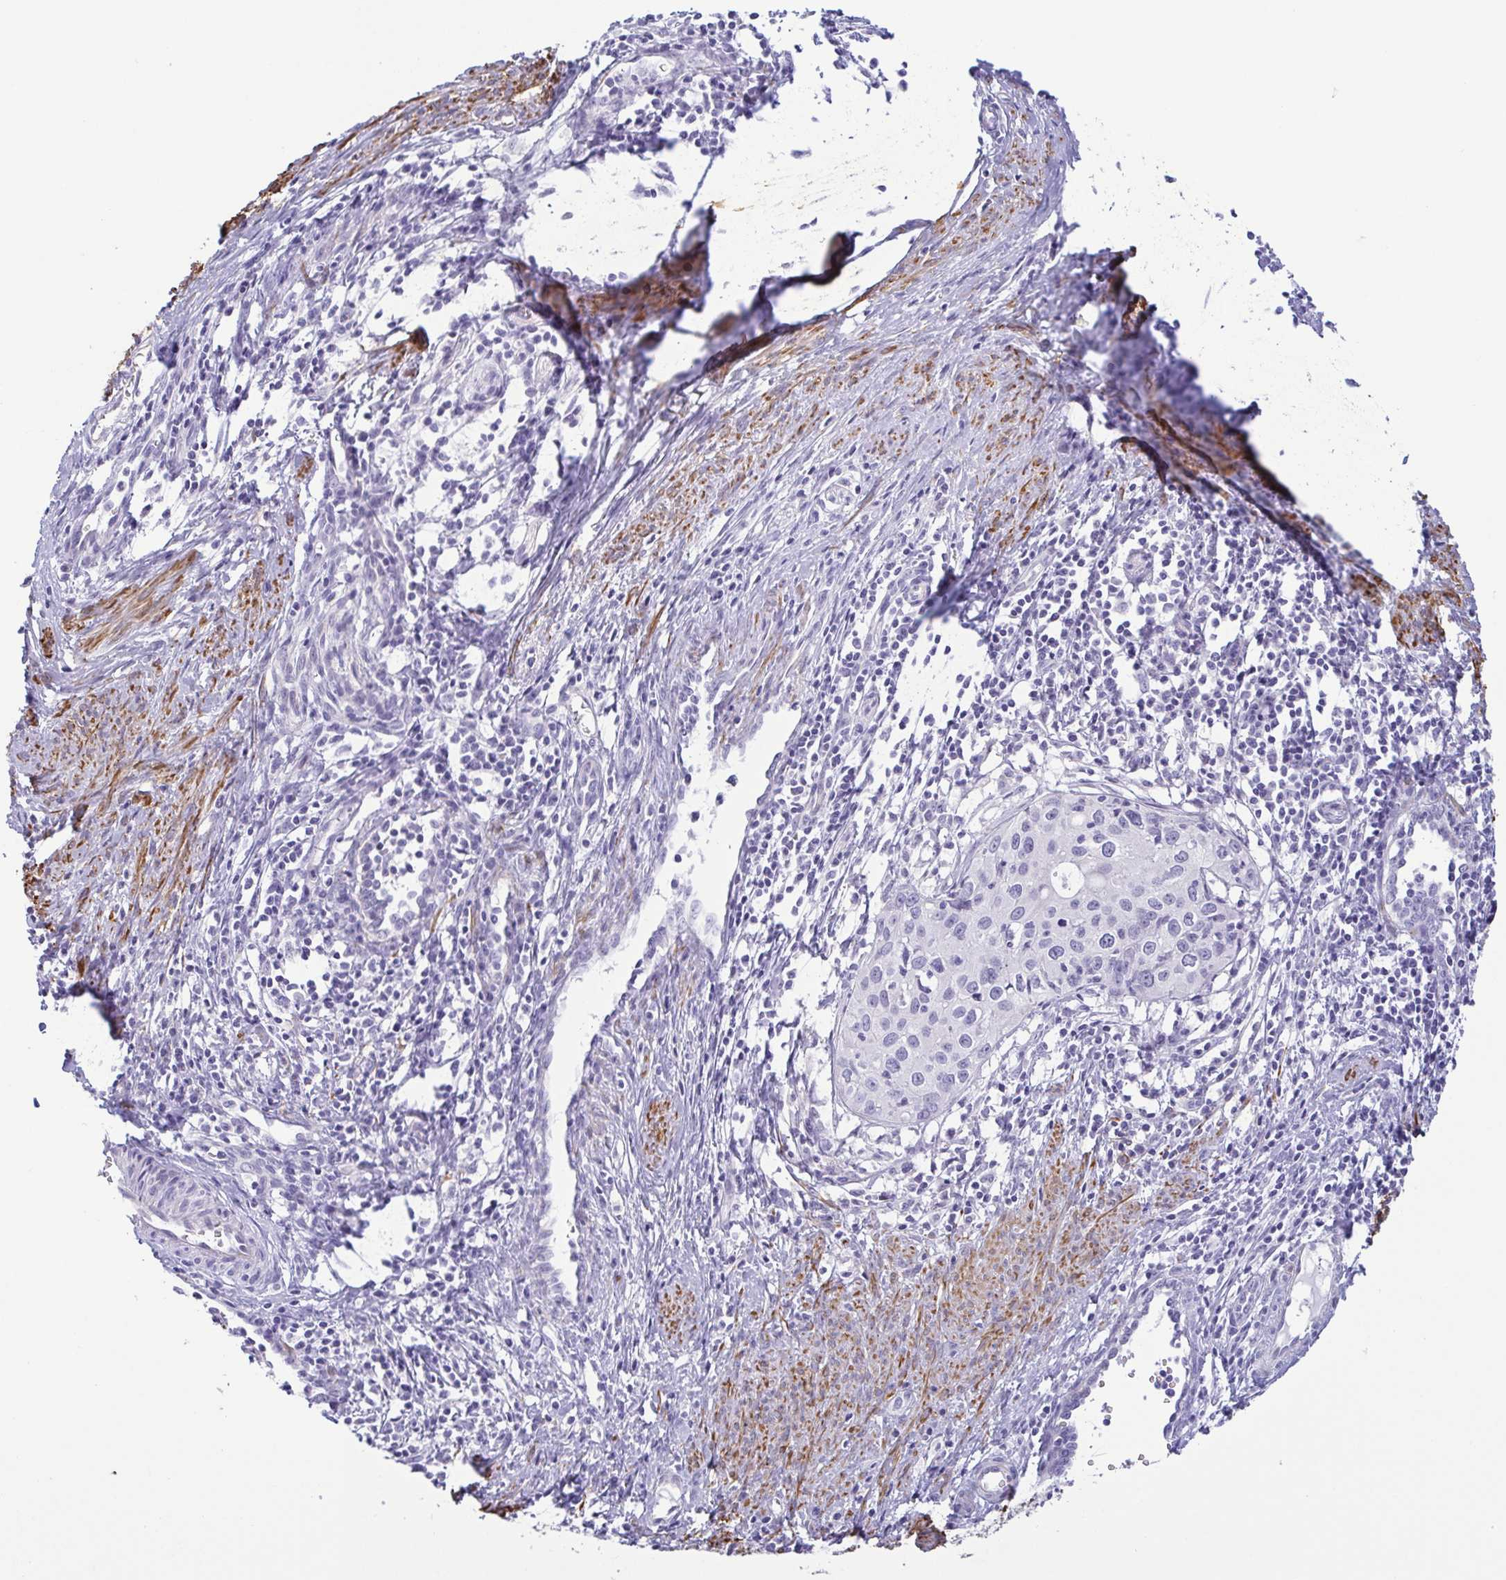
{"staining": {"intensity": "negative", "quantity": "none", "location": "none"}, "tissue": "cervical cancer", "cell_type": "Tumor cells", "image_type": "cancer", "snomed": [{"axis": "morphology", "description": "Squamous cell carcinoma, NOS"}, {"axis": "topography", "description": "Cervix"}], "caption": "Cervical cancer (squamous cell carcinoma) was stained to show a protein in brown. There is no significant expression in tumor cells.", "gene": "MYL7", "patient": {"sex": "female", "age": 40}}